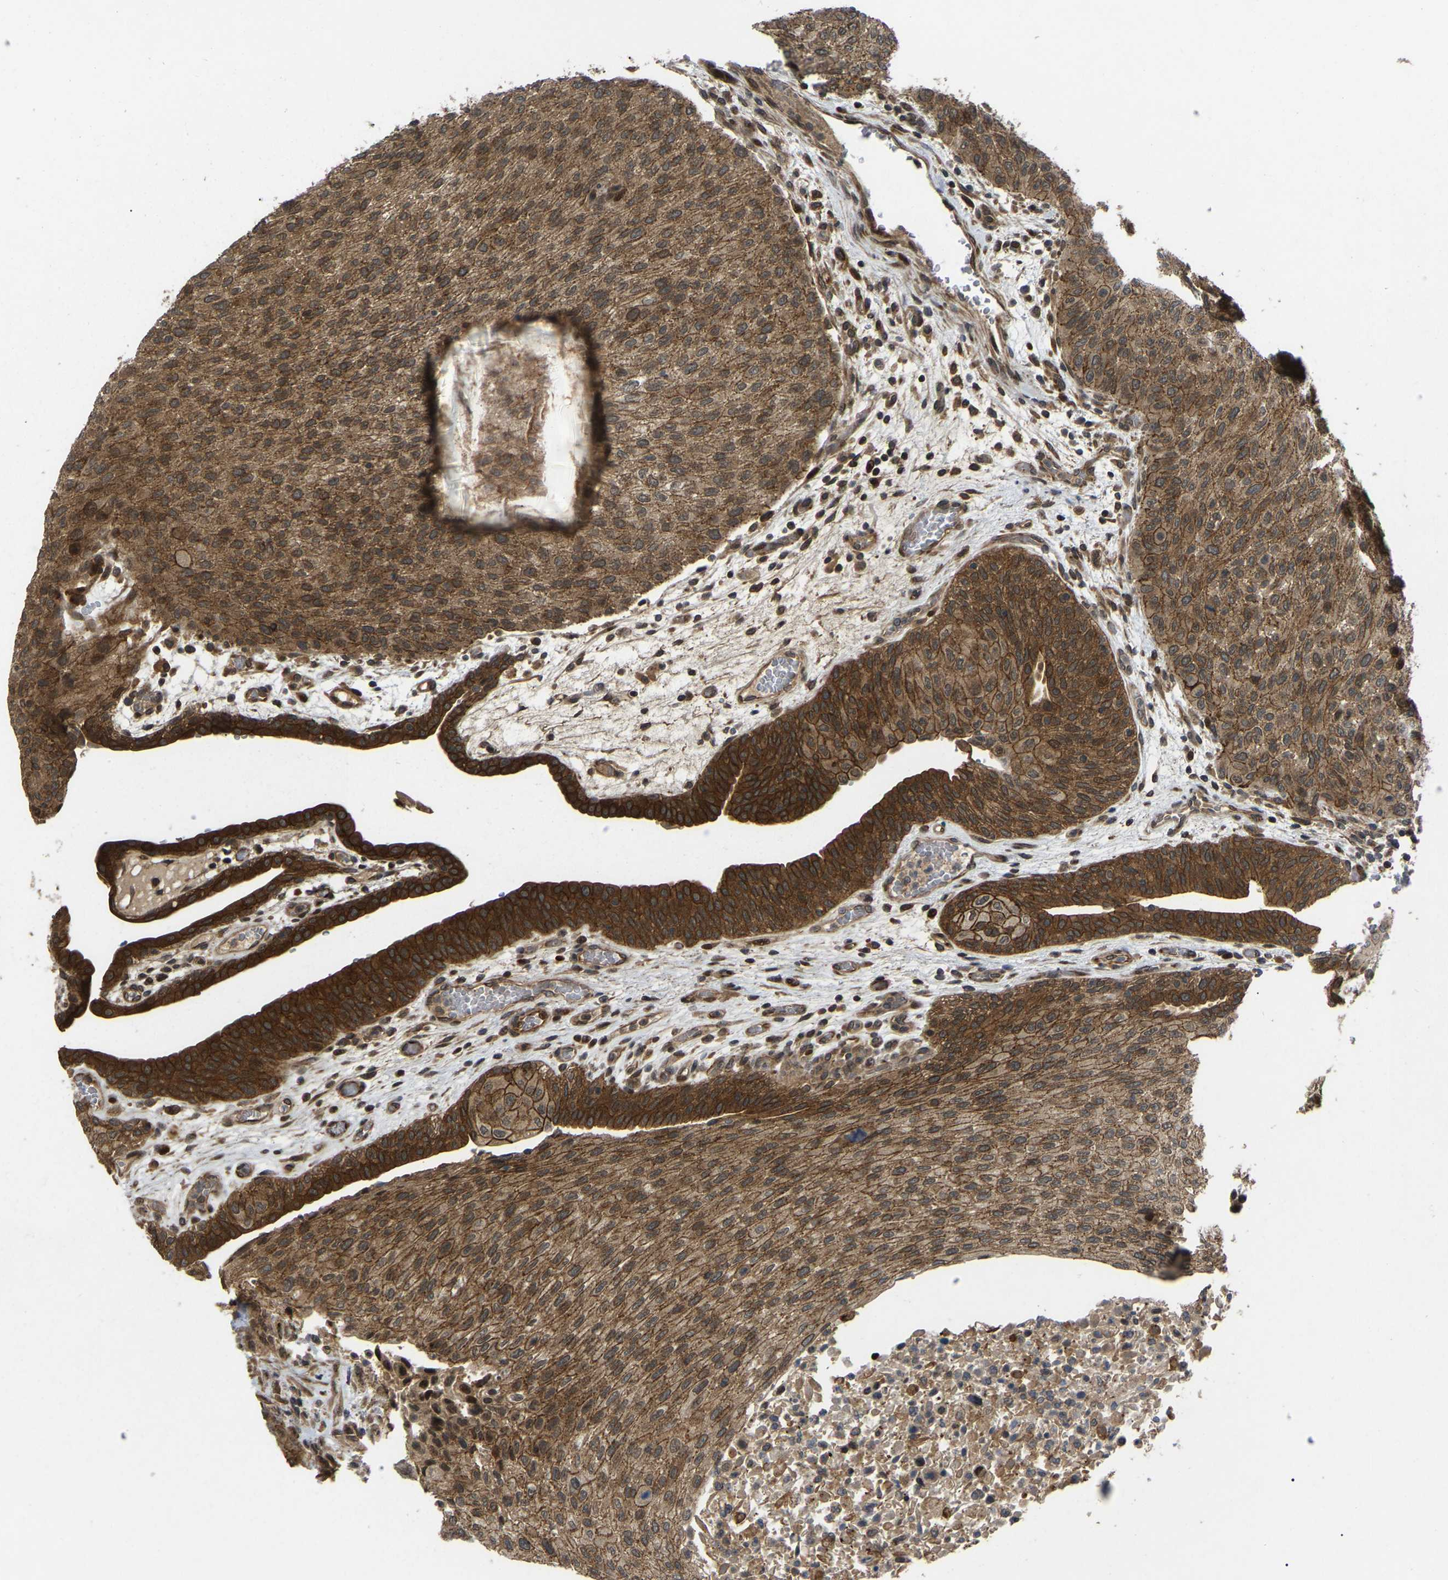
{"staining": {"intensity": "moderate", "quantity": ">75%", "location": "cytoplasmic/membranous,nuclear"}, "tissue": "urothelial cancer", "cell_type": "Tumor cells", "image_type": "cancer", "snomed": [{"axis": "morphology", "description": "Urothelial carcinoma, Low grade"}, {"axis": "morphology", "description": "Urothelial carcinoma, High grade"}, {"axis": "topography", "description": "Urinary bladder"}], "caption": "The micrograph demonstrates a brown stain indicating the presence of a protein in the cytoplasmic/membranous and nuclear of tumor cells in urothelial cancer.", "gene": "KIAA1549", "patient": {"sex": "male", "age": 35}}